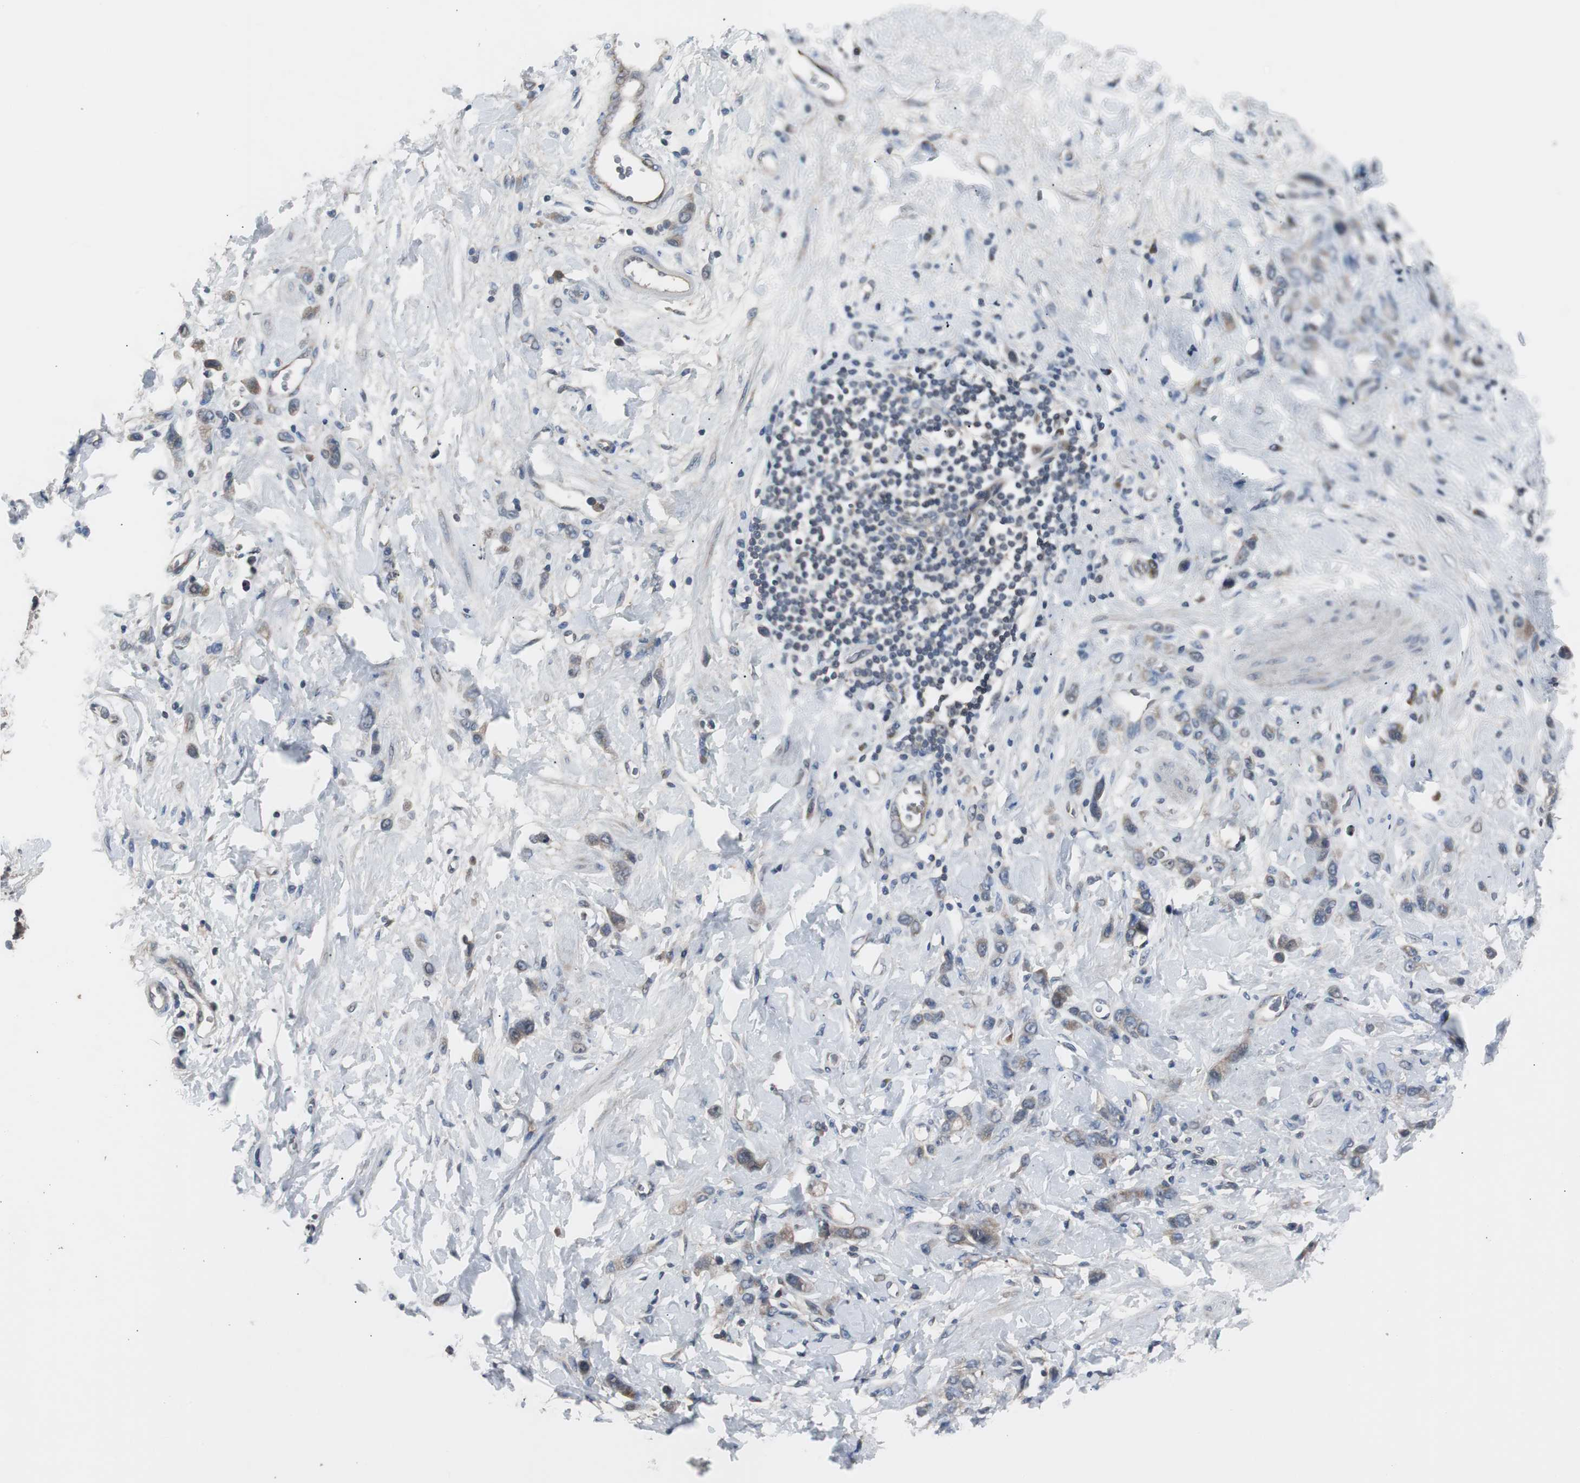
{"staining": {"intensity": "weak", "quantity": ">75%", "location": "cytoplasmic/membranous"}, "tissue": "stomach cancer", "cell_type": "Tumor cells", "image_type": "cancer", "snomed": [{"axis": "morphology", "description": "Normal tissue, NOS"}, {"axis": "morphology", "description": "Adenocarcinoma, NOS"}, {"axis": "topography", "description": "Stomach"}], "caption": "Protein analysis of stomach cancer (adenocarcinoma) tissue demonstrates weak cytoplasmic/membranous positivity in approximately >75% of tumor cells.", "gene": "ZMPSTE24", "patient": {"sex": "male", "age": 82}}